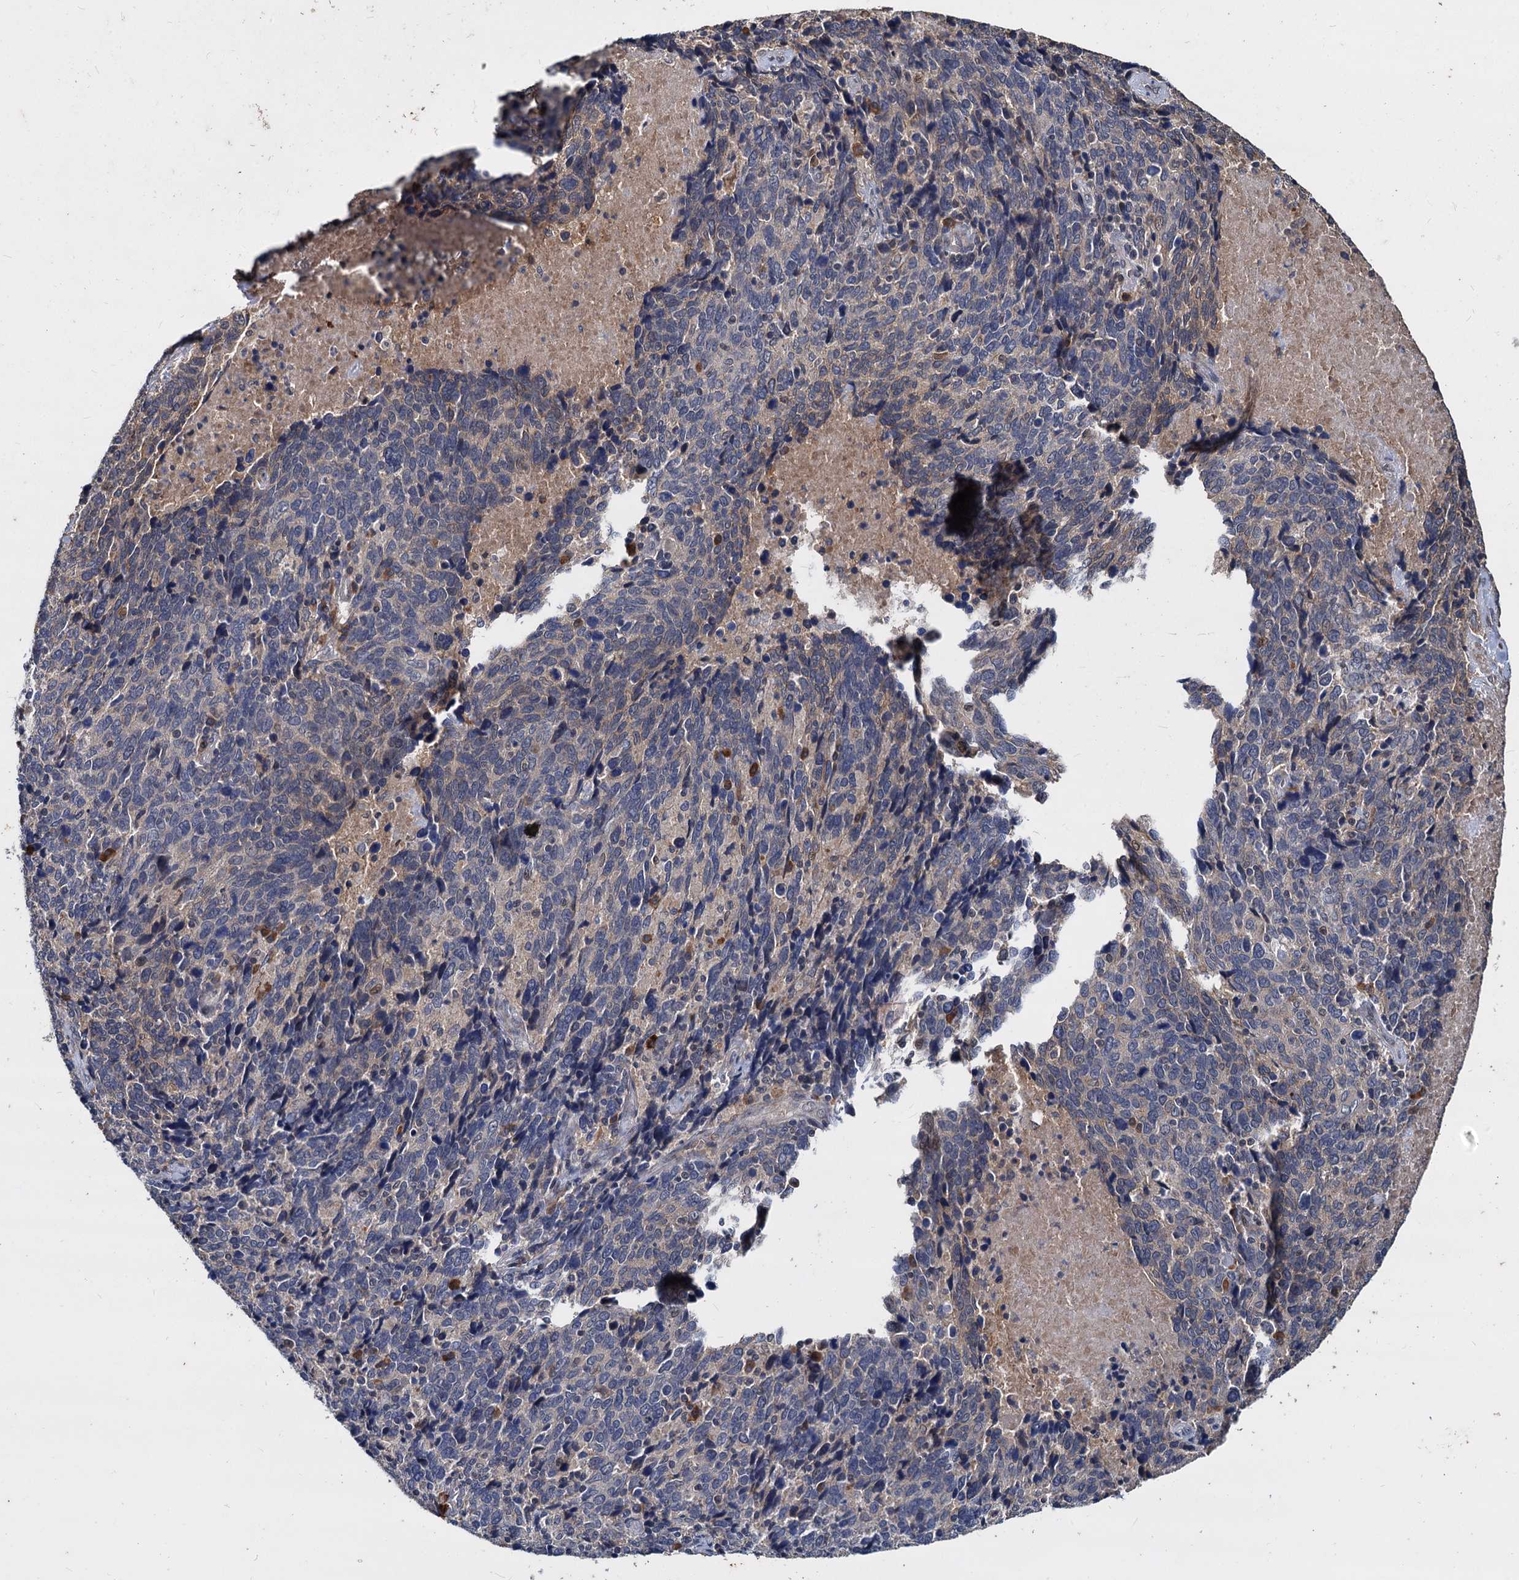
{"staining": {"intensity": "moderate", "quantity": "<25%", "location": "cytoplasmic/membranous"}, "tissue": "cervical cancer", "cell_type": "Tumor cells", "image_type": "cancer", "snomed": [{"axis": "morphology", "description": "Squamous cell carcinoma, NOS"}, {"axis": "topography", "description": "Cervix"}], "caption": "A brown stain shows moderate cytoplasmic/membranous positivity of a protein in human cervical squamous cell carcinoma tumor cells. Using DAB (brown) and hematoxylin (blue) stains, captured at high magnification using brightfield microscopy.", "gene": "CCDC184", "patient": {"sex": "female", "age": 41}}